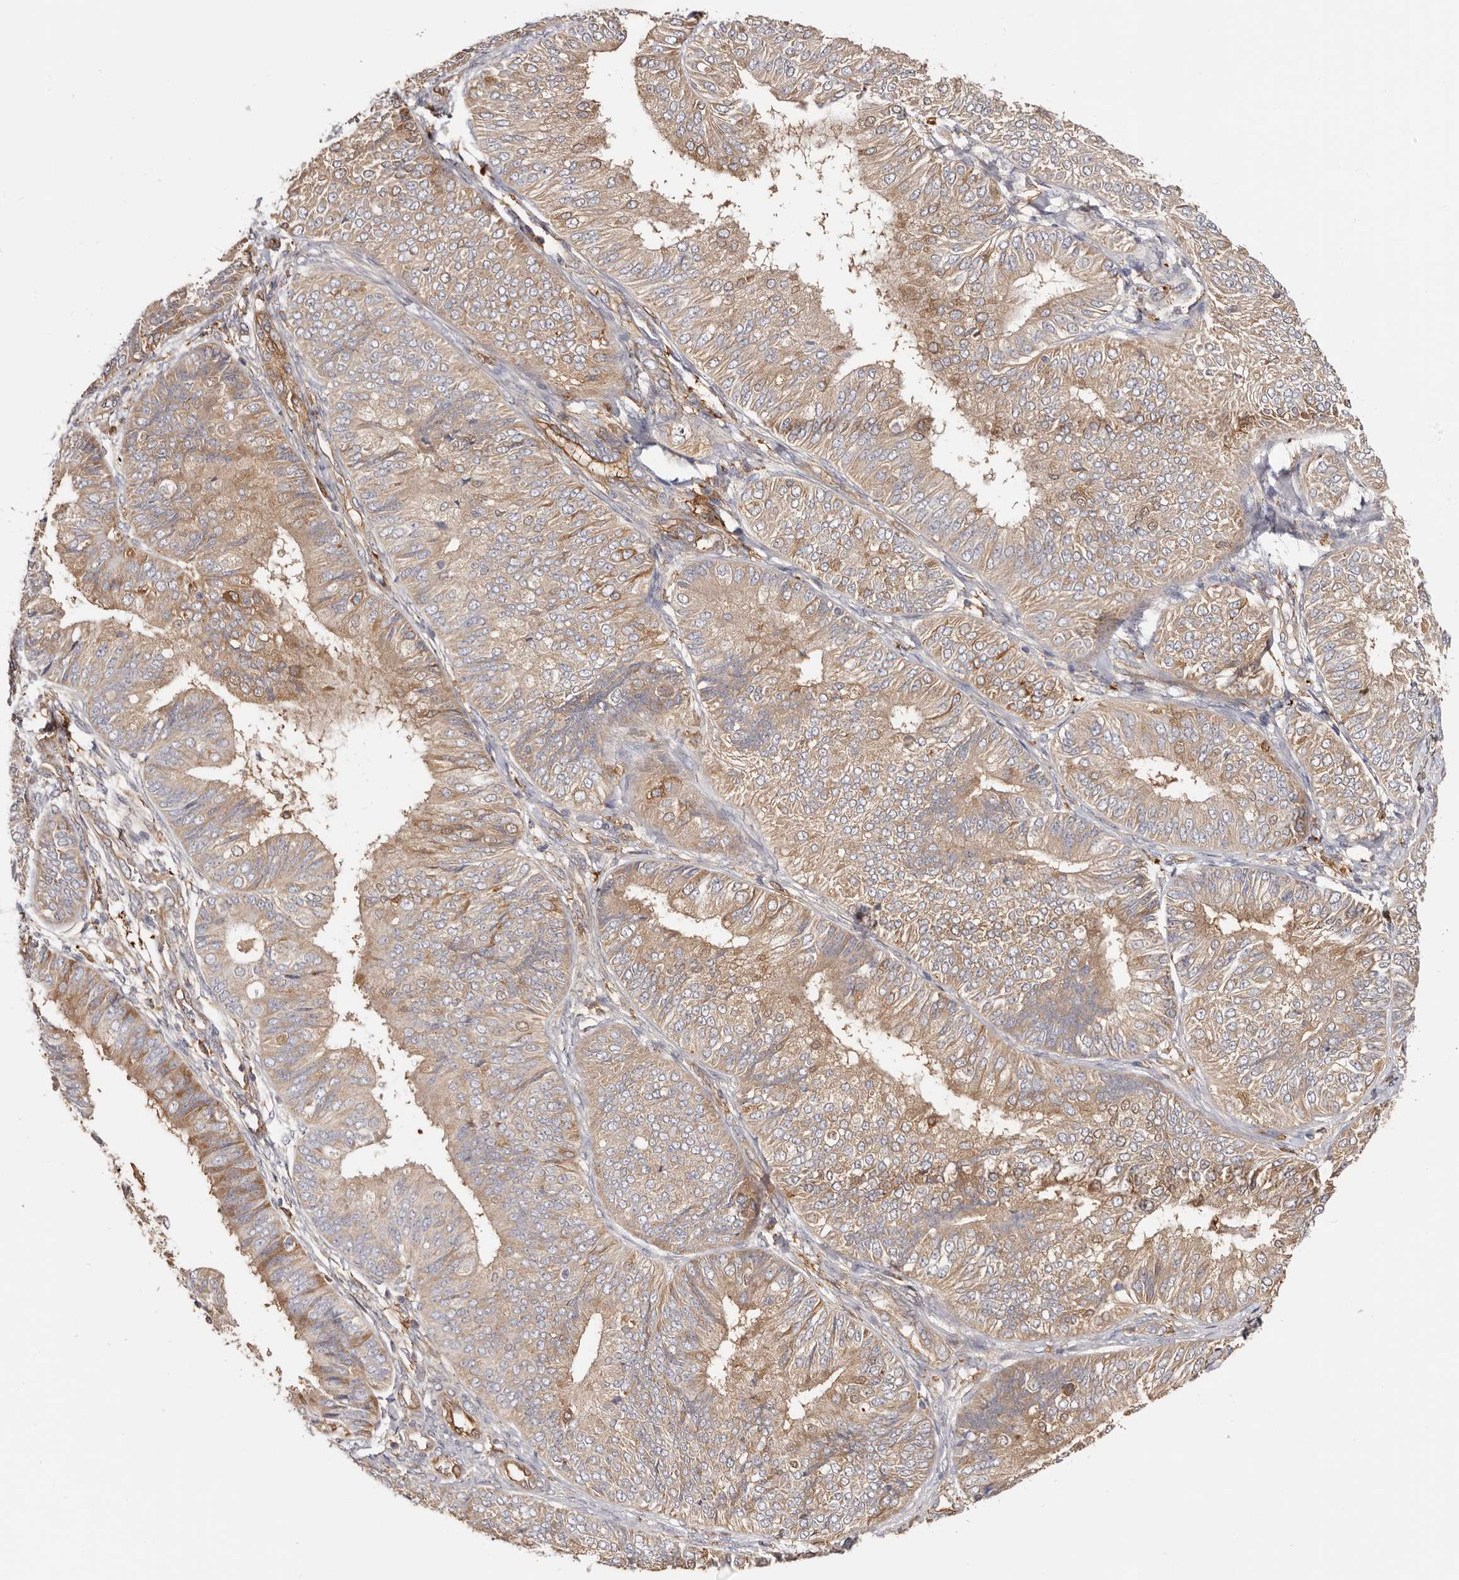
{"staining": {"intensity": "moderate", "quantity": ">75%", "location": "cytoplasmic/membranous"}, "tissue": "endometrial cancer", "cell_type": "Tumor cells", "image_type": "cancer", "snomed": [{"axis": "morphology", "description": "Adenocarcinoma, NOS"}, {"axis": "topography", "description": "Endometrium"}], "caption": "A medium amount of moderate cytoplasmic/membranous staining is appreciated in approximately >75% of tumor cells in endometrial cancer (adenocarcinoma) tissue.", "gene": "LAP3", "patient": {"sex": "female", "age": 58}}